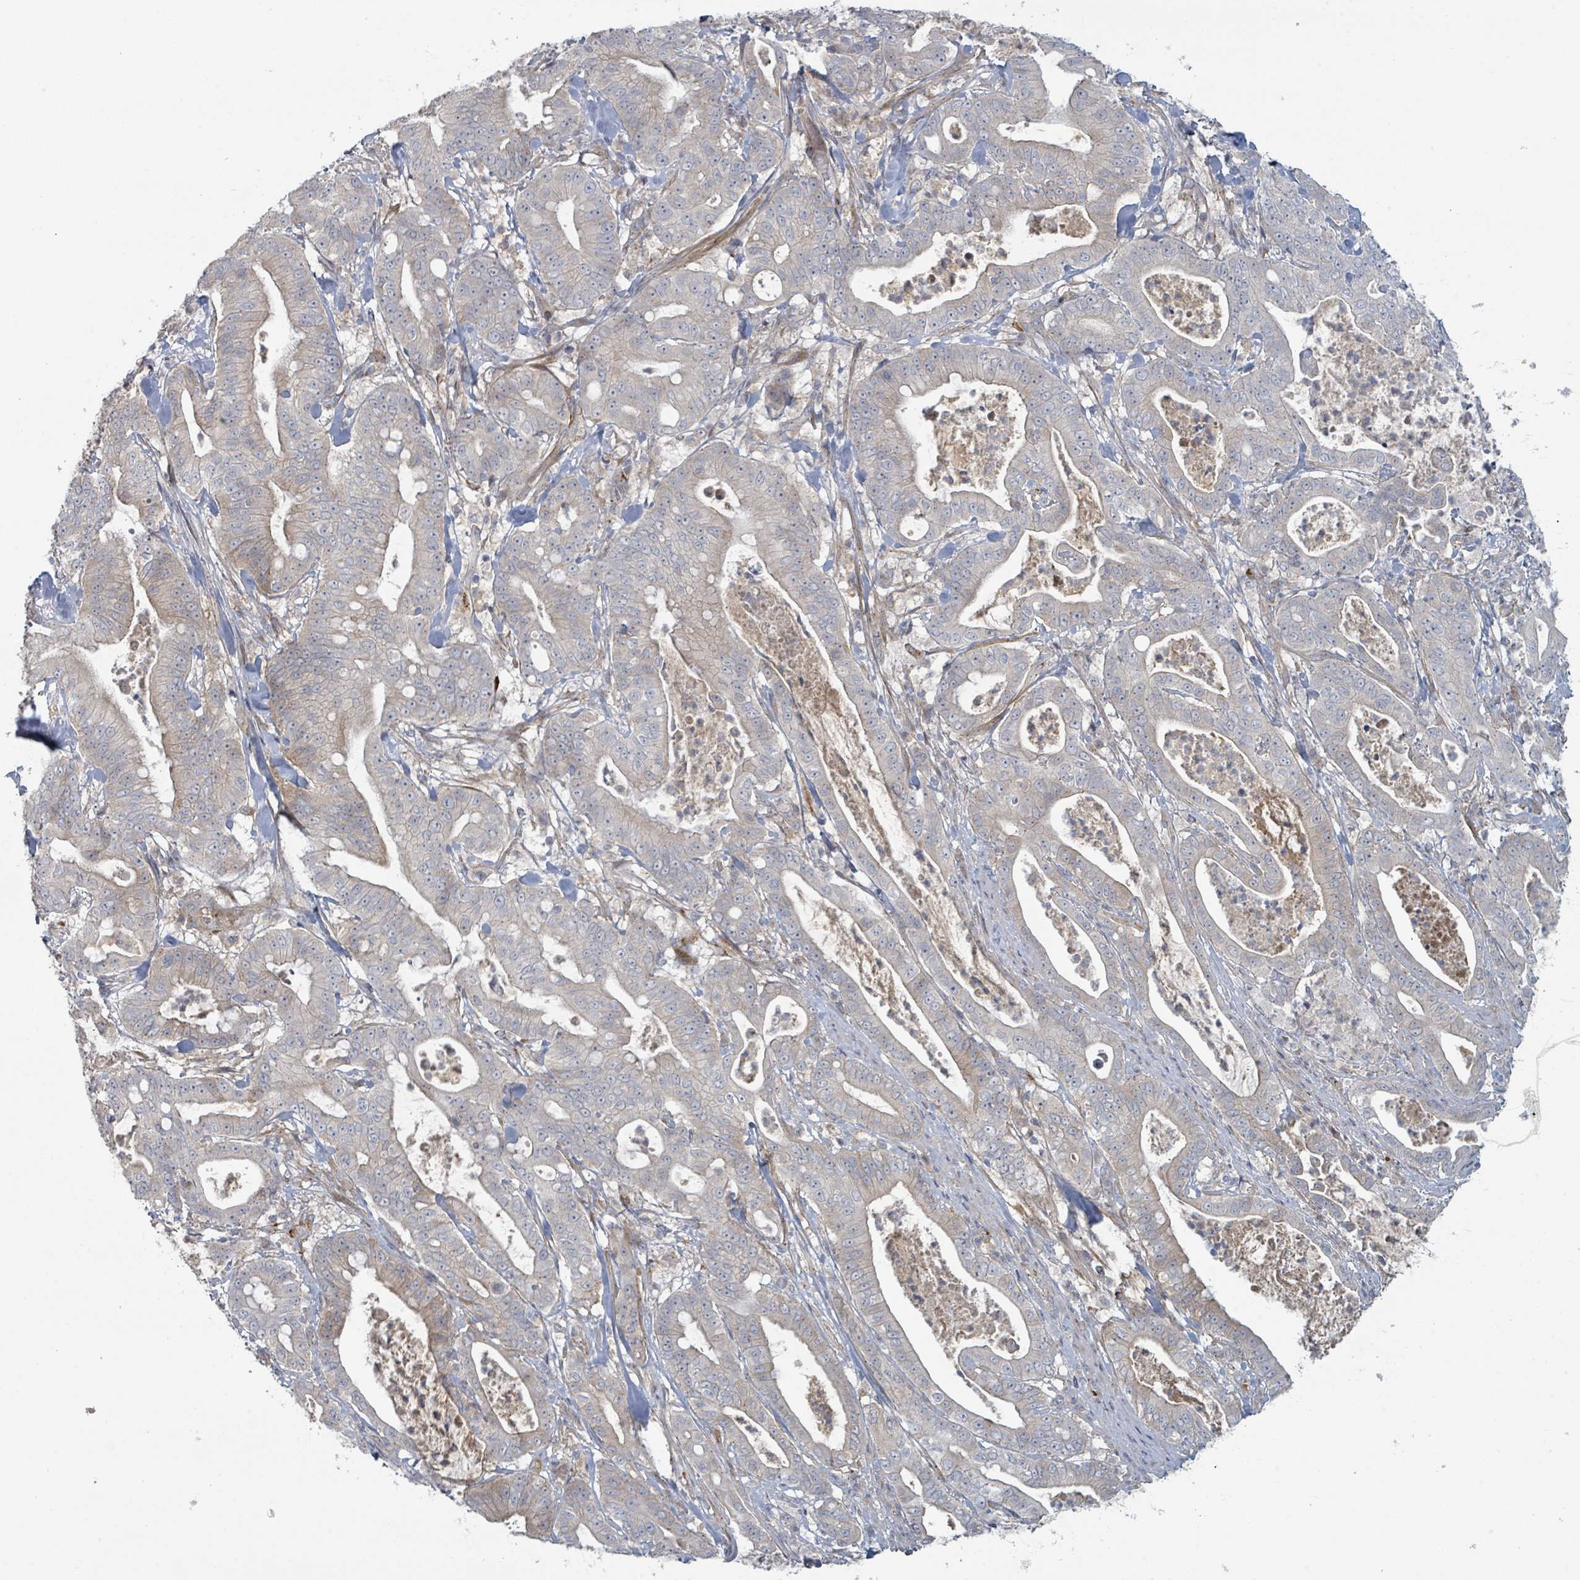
{"staining": {"intensity": "negative", "quantity": "none", "location": "none"}, "tissue": "pancreatic cancer", "cell_type": "Tumor cells", "image_type": "cancer", "snomed": [{"axis": "morphology", "description": "Adenocarcinoma, NOS"}, {"axis": "topography", "description": "Pancreas"}], "caption": "Immunohistochemistry (IHC) micrograph of adenocarcinoma (pancreatic) stained for a protein (brown), which demonstrates no expression in tumor cells.", "gene": "COL5A3", "patient": {"sex": "male", "age": 71}}